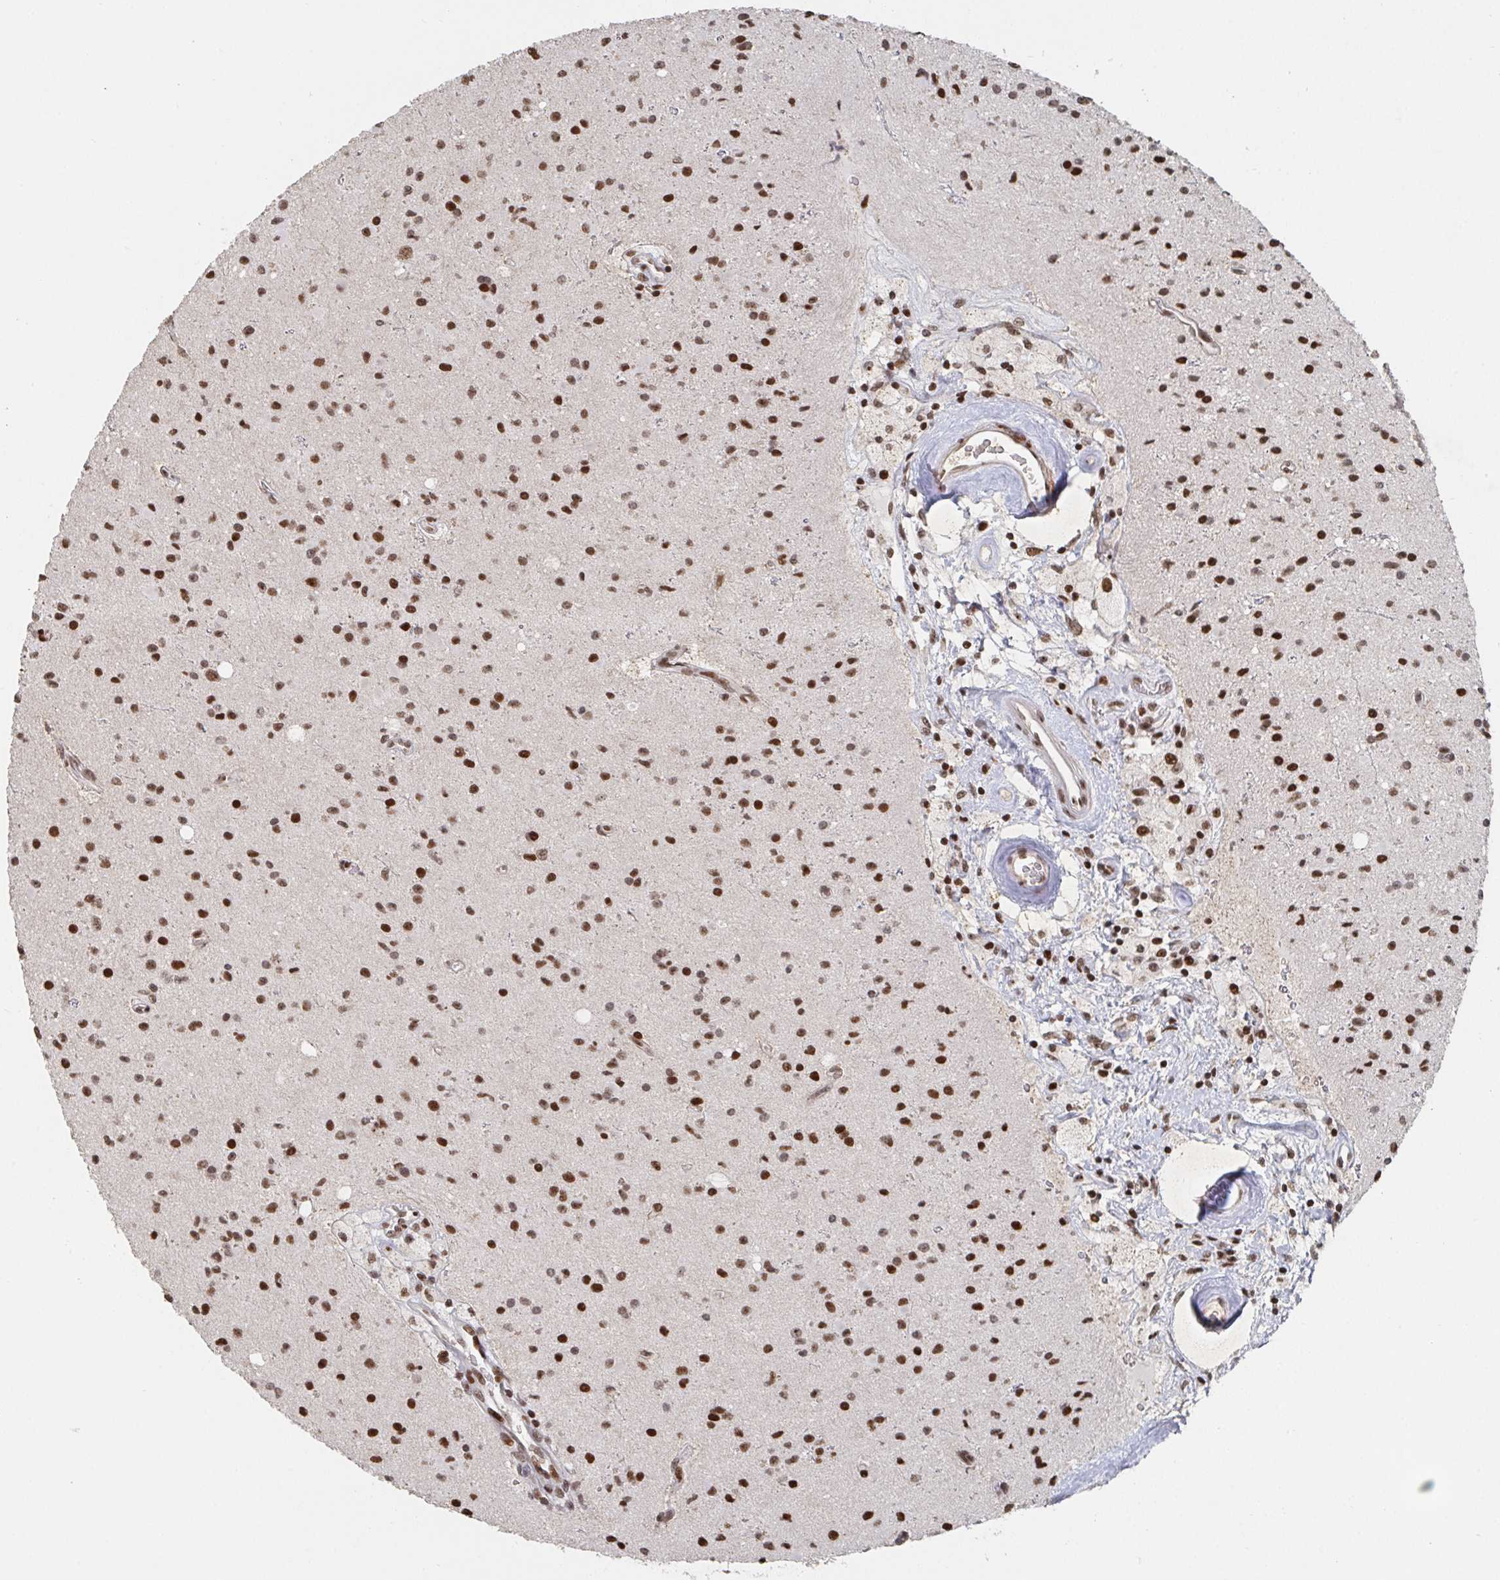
{"staining": {"intensity": "moderate", "quantity": ">75%", "location": "nuclear"}, "tissue": "glioma", "cell_type": "Tumor cells", "image_type": "cancer", "snomed": [{"axis": "morphology", "description": "Glioma, malignant, High grade"}, {"axis": "topography", "description": "Brain"}], "caption": "Malignant glioma (high-grade) stained with immunohistochemistry (IHC) reveals moderate nuclear staining in about >75% of tumor cells.", "gene": "ZDHHC12", "patient": {"sex": "male", "age": 36}}